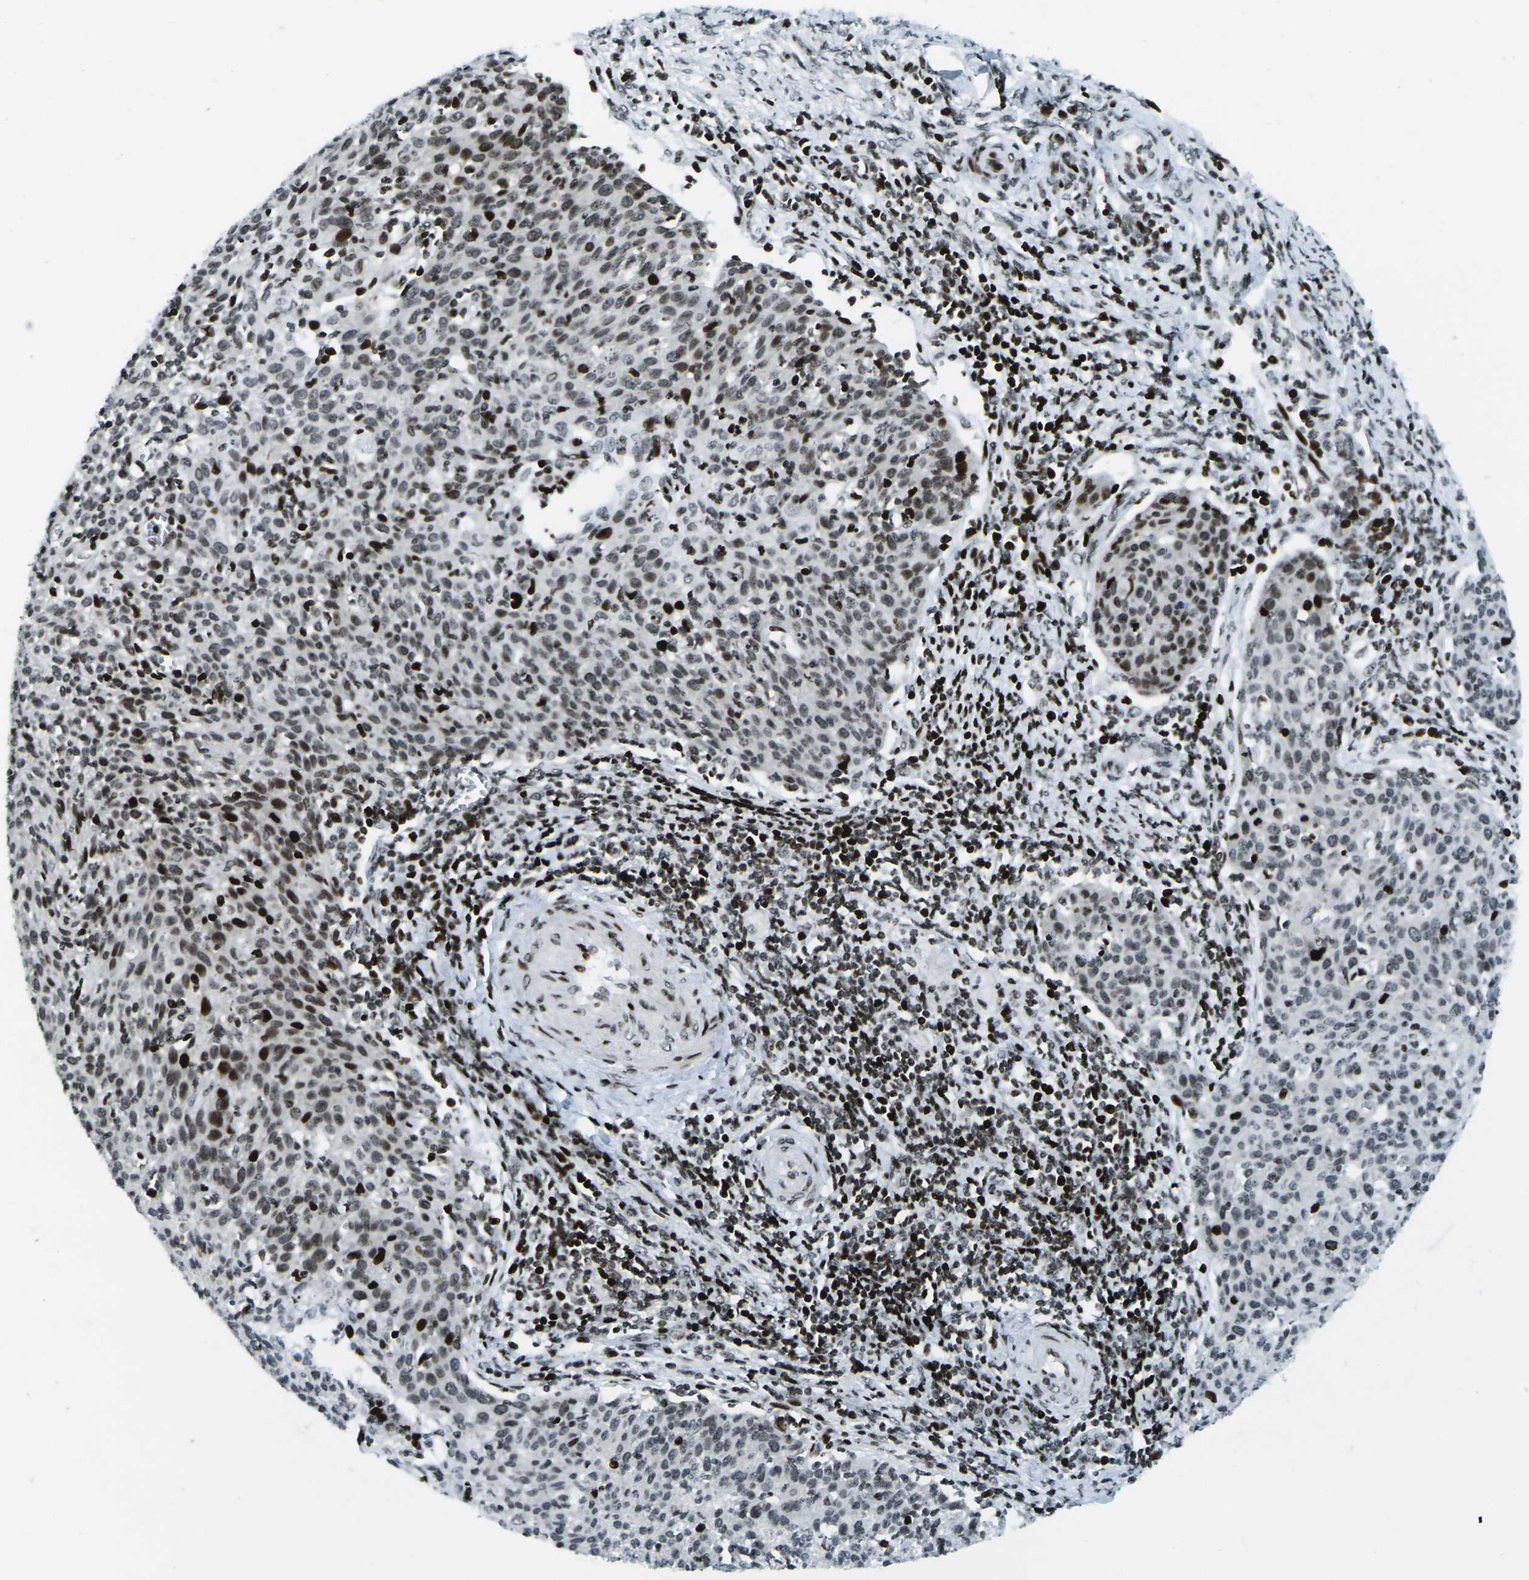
{"staining": {"intensity": "moderate", "quantity": ">75%", "location": "nuclear"}, "tissue": "cervical cancer", "cell_type": "Tumor cells", "image_type": "cancer", "snomed": [{"axis": "morphology", "description": "Squamous cell carcinoma, NOS"}, {"axis": "topography", "description": "Cervix"}], "caption": "Moderate nuclear protein positivity is present in about >75% of tumor cells in cervical squamous cell carcinoma.", "gene": "H3-3A", "patient": {"sex": "female", "age": 38}}